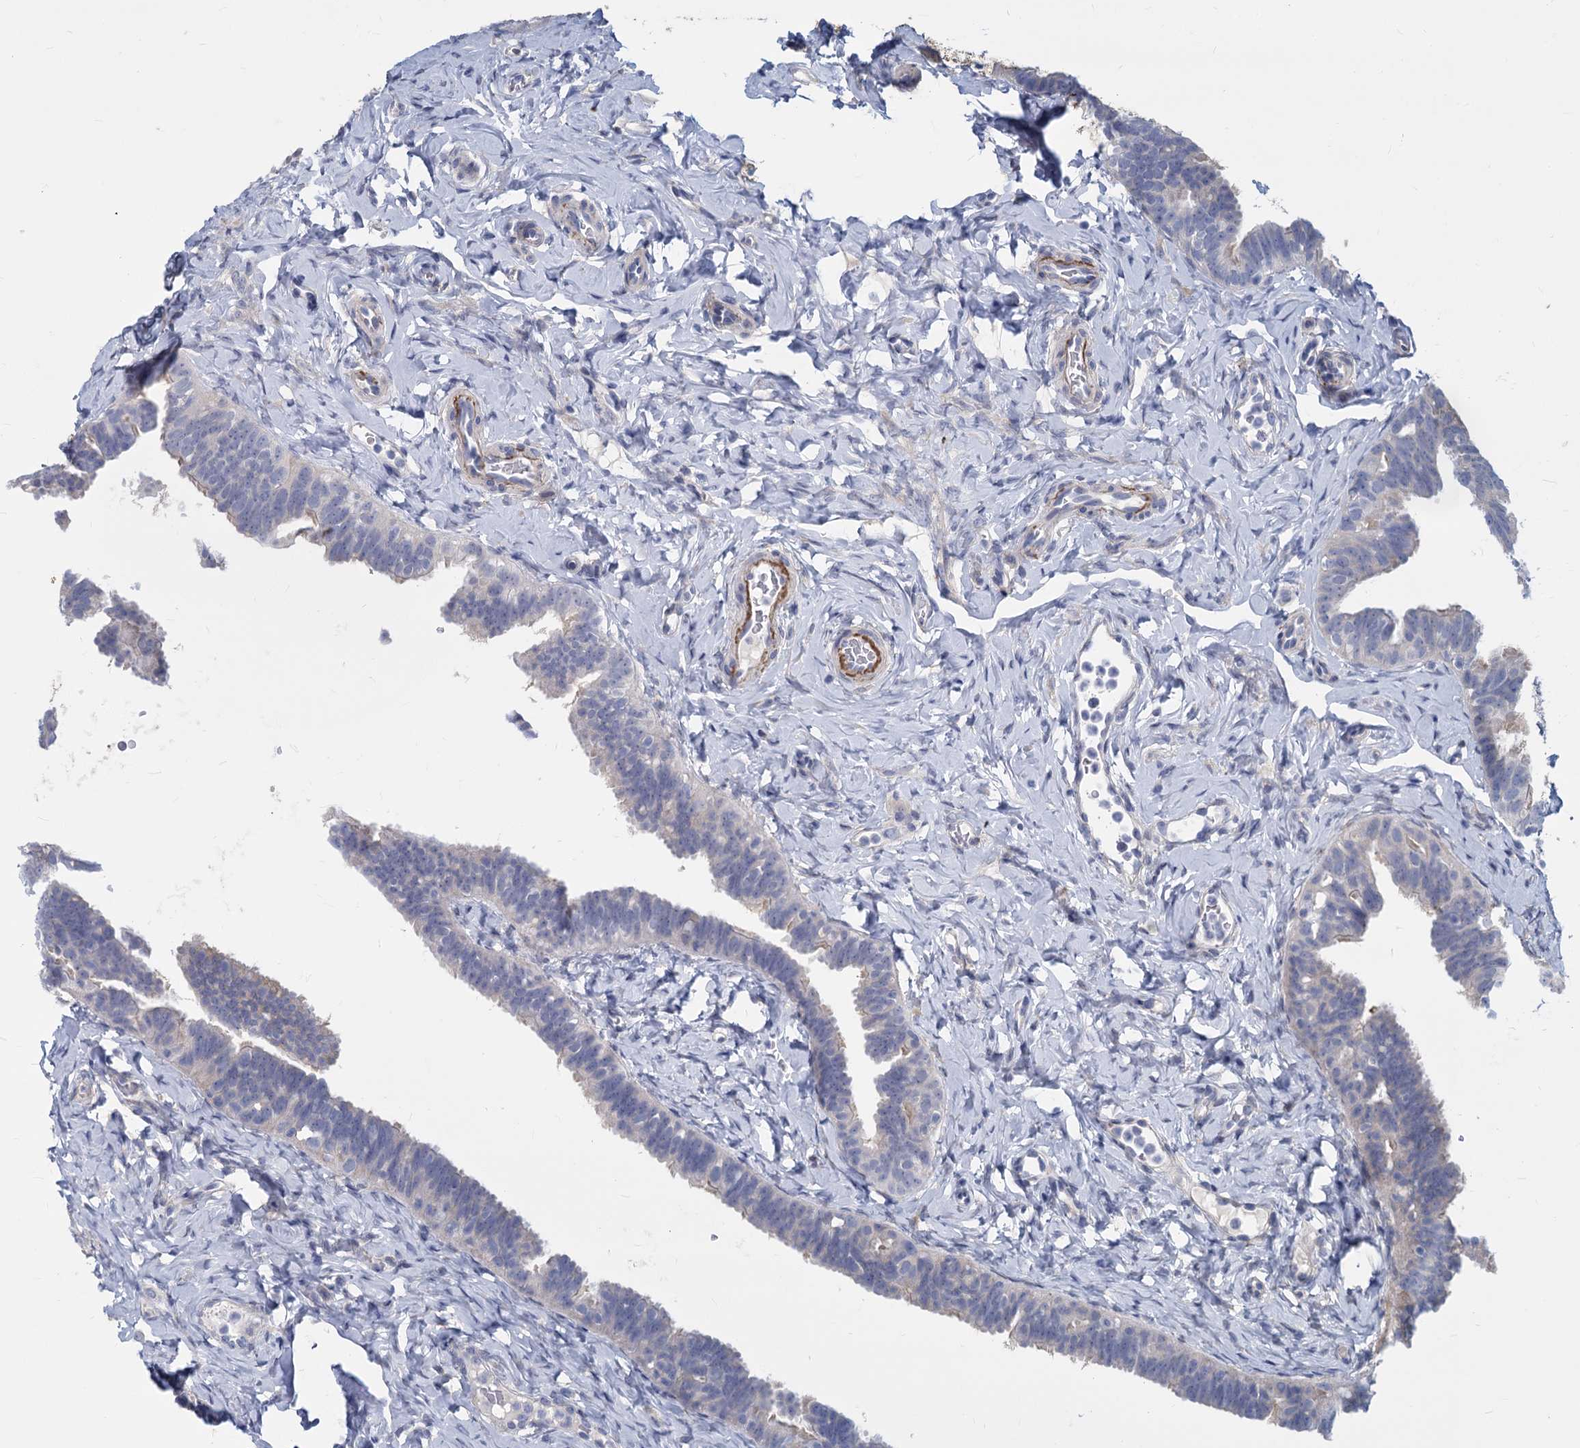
{"staining": {"intensity": "negative", "quantity": "none", "location": "none"}, "tissue": "fallopian tube", "cell_type": "Glandular cells", "image_type": "normal", "snomed": [{"axis": "morphology", "description": "Normal tissue, NOS"}, {"axis": "topography", "description": "Fallopian tube"}], "caption": "Glandular cells are negative for brown protein staining in normal fallopian tube. The staining is performed using DAB (3,3'-diaminobenzidine) brown chromogen with nuclei counter-stained in using hematoxylin.", "gene": "GSTM3", "patient": {"sex": "female", "age": 65}}